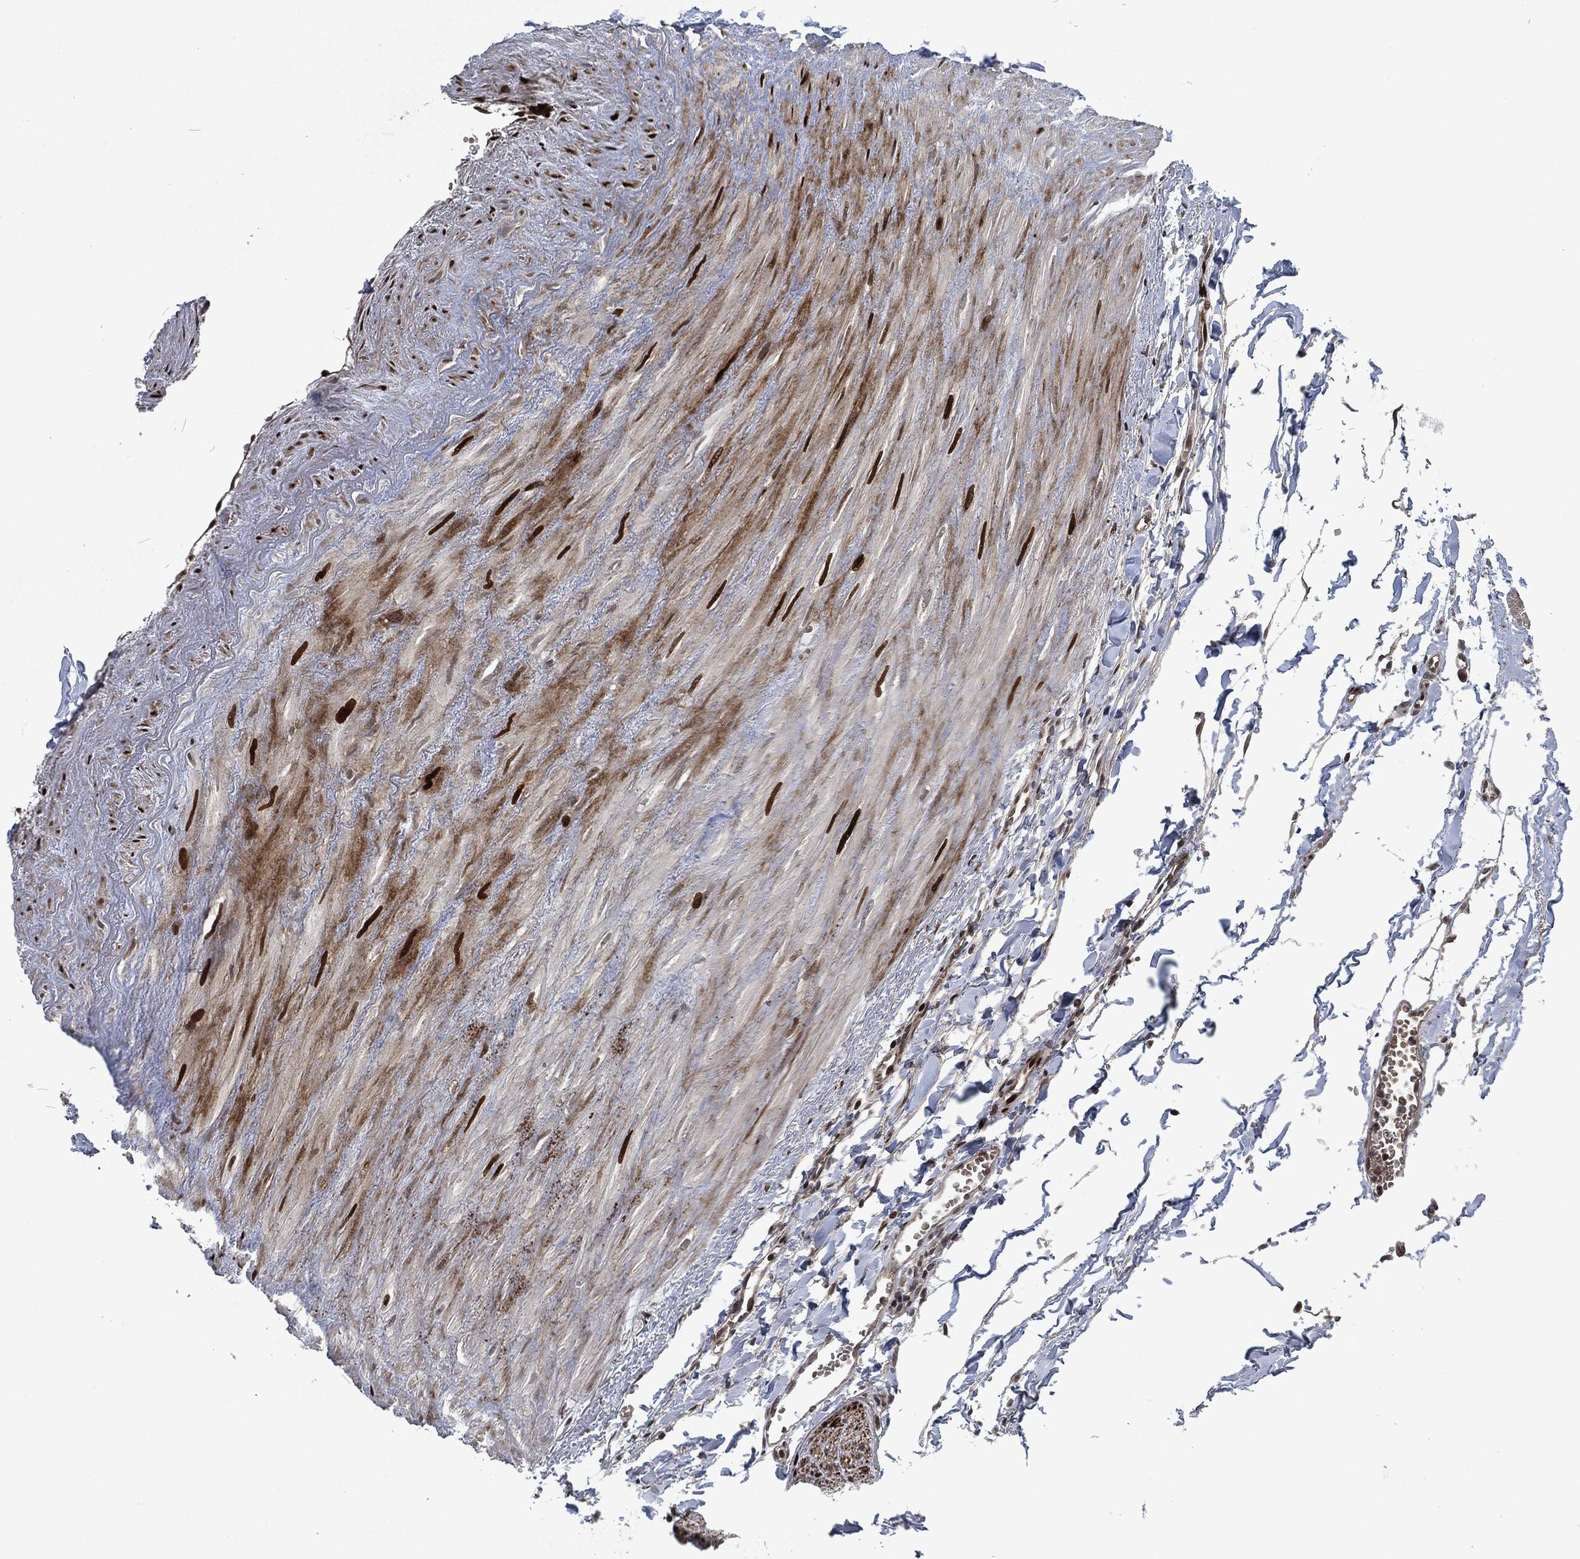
{"staining": {"intensity": "moderate", "quantity": "<25%", "location": "nuclear"}, "tissue": "soft tissue", "cell_type": "Fibroblasts", "image_type": "normal", "snomed": [{"axis": "morphology", "description": "Normal tissue, NOS"}, {"axis": "morphology", "description": "Adenocarcinoma, NOS"}, {"axis": "topography", "description": "Pancreas"}, {"axis": "topography", "description": "Peripheral nerve tissue"}], "caption": "IHC photomicrograph of benign soft tissue stained for a protein (brown), which displays low levels of moderate nuclear staining in approximately <25% of fibroblasts.", "gene": "EGFR", "patient": {"sex": "male", "age": 61}}